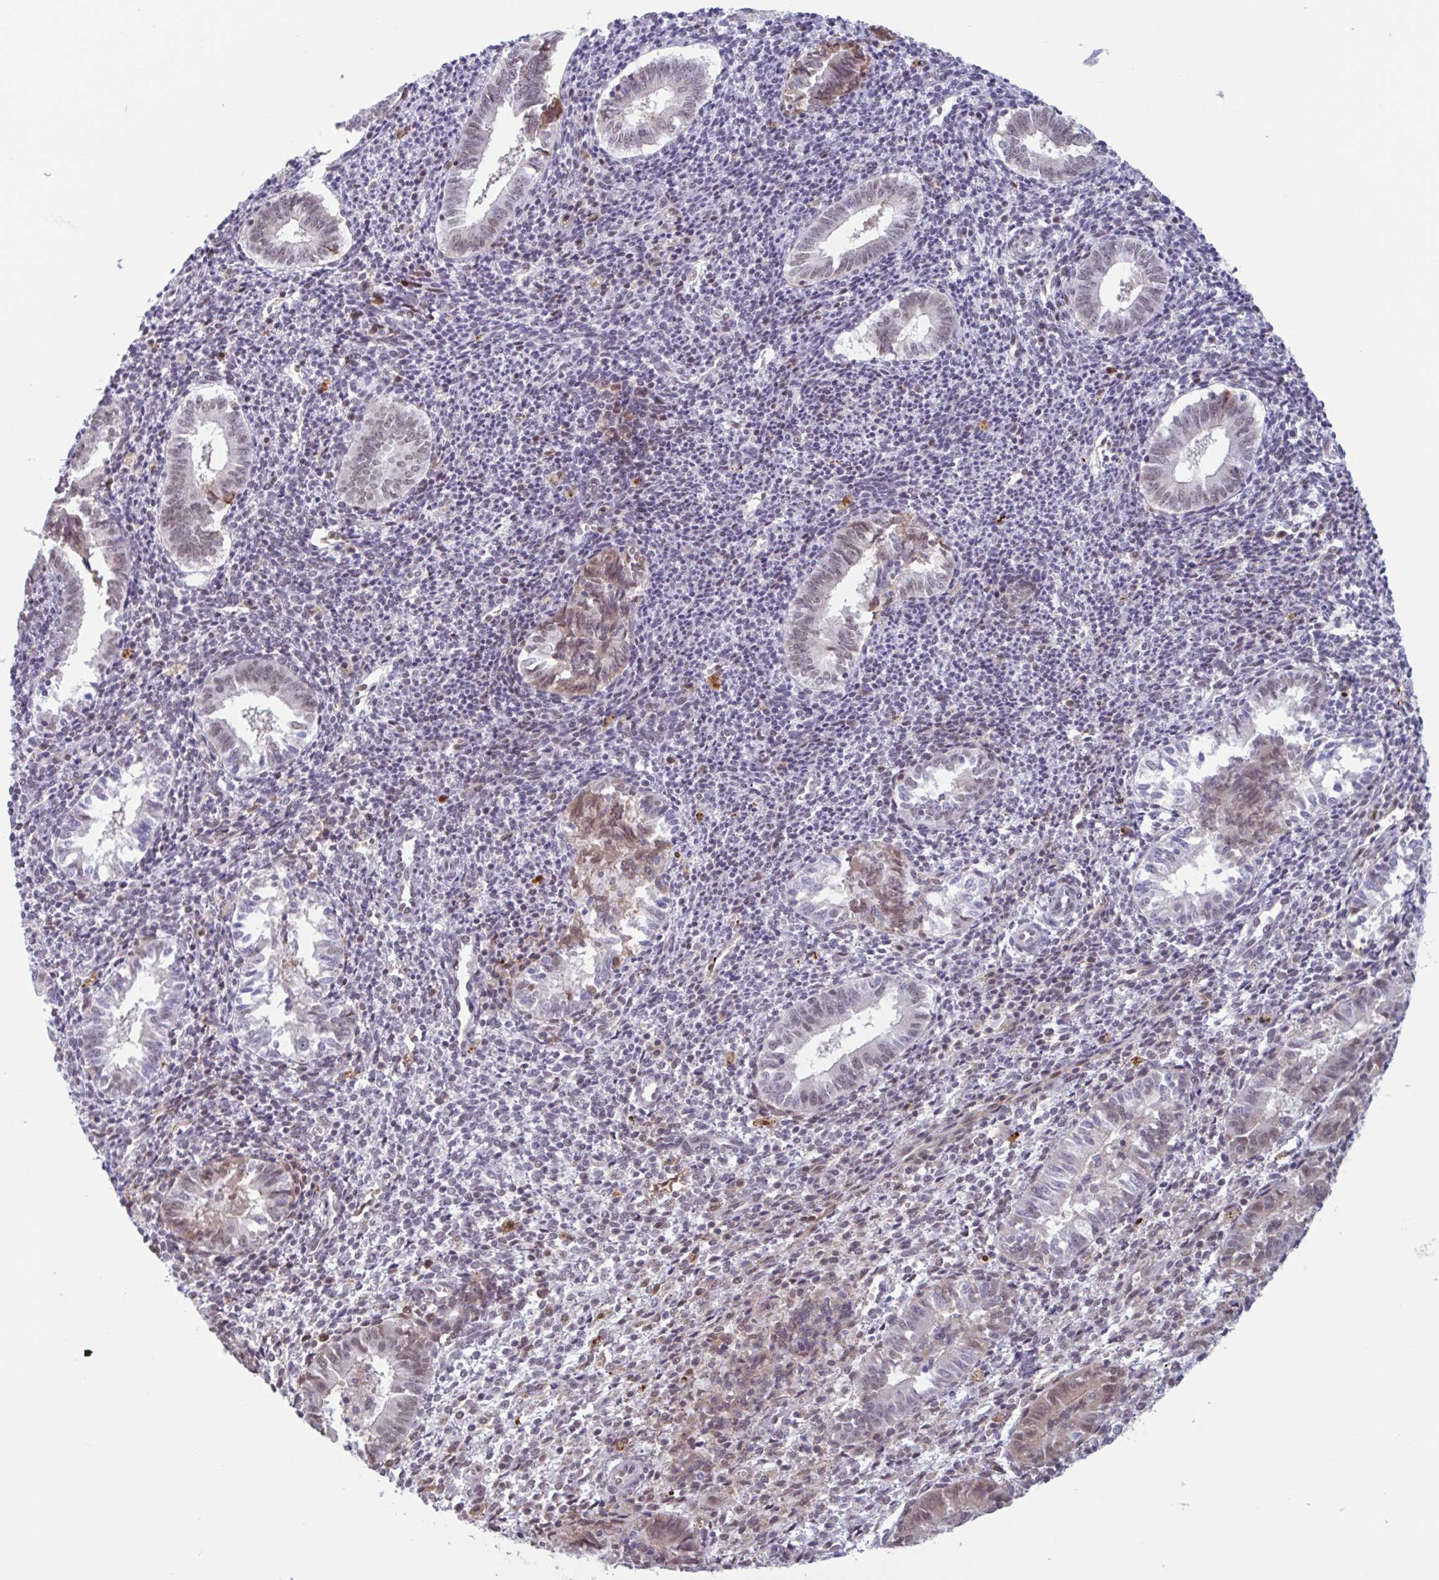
{"staining": {"intensity": "weak", "quantity": "<25%", "location": "nuclear"}, "tissue": "endometrium", "cell_type": "Cells in endometrial stroma", "image_type": "normal", "snomed": [{"axis": "morphology", "description": "Normal tissue, NOS"}, {"axis": "topography", "description": "Endometrium"}], "caption": "A high-resolution photomicrograph shows immunohistochemistry staining of normal endometrium, which displays no significant expression in cells in endometrial stroma. (Stains: DAB (3,3'-diaminobenzidine) immunohistochemistry (IHC) with hematoxylin counter stain, Microscopy: brightfield microscopy at high magnification).", "gene": "PLG", "patient": {"sex": "female", "age": 25}}